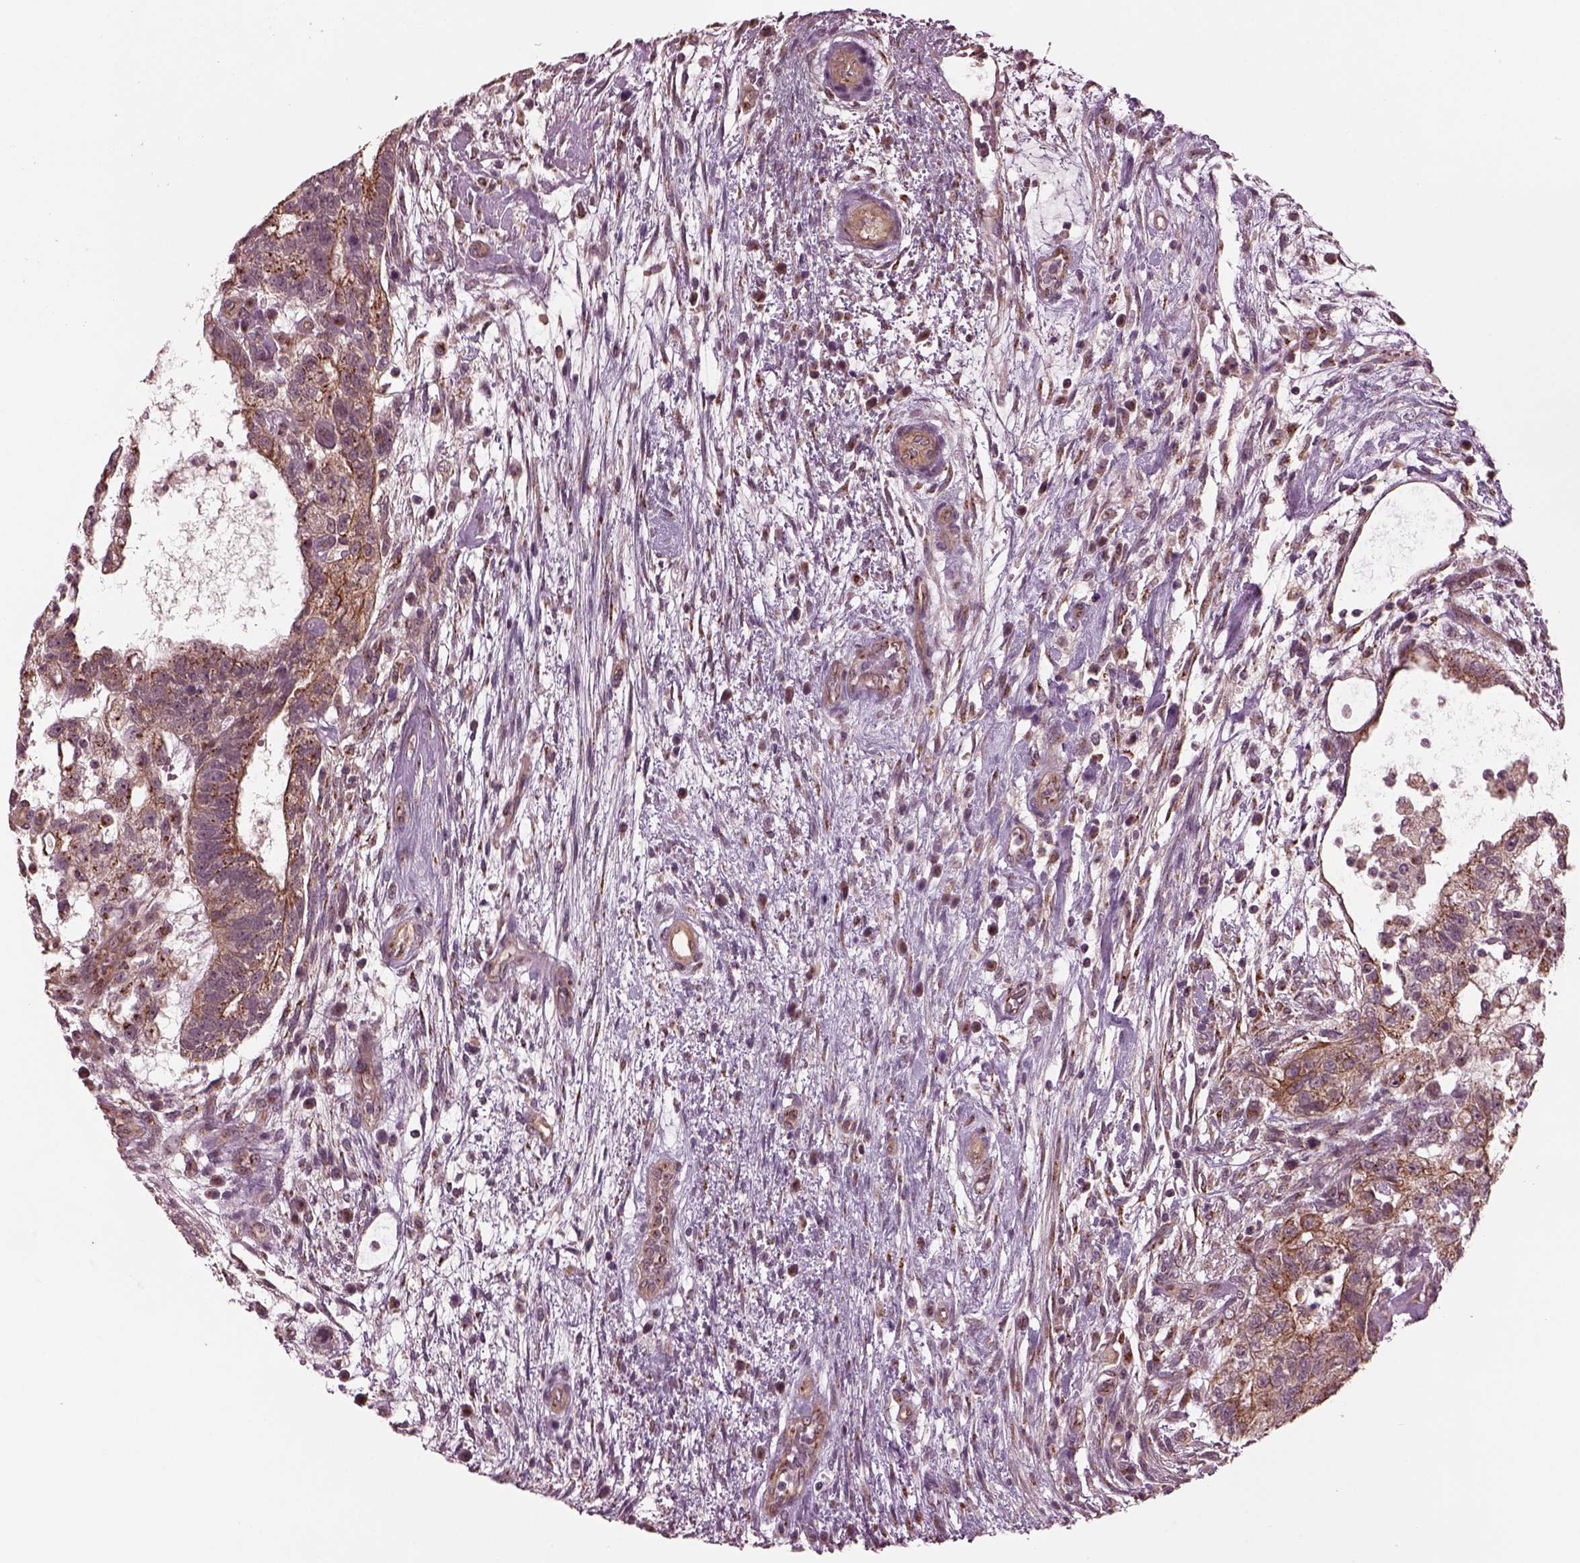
{"staining": {"intensity": "moderate", "quantity": "25%-75%", "location": "cytoplasmic/membranous"}, "tissue": "testis cancer", "cell_type": "Tumor cells", "image_type": "cancer", "snomed": [{"axis": "morphology", "description": "Normal tissue, NOS"}, {"axis": "morphology", "description": "Carcinoma, Embryonal, NOS"}, {"axis": "topography", "description": "Testis"}, {"axis": "topography", "description": "Epididymis"}], "caption": "Human testis embryonal carcinoma stained with a brown dye displays moderate cytoplasmic/membranous positive expression in about 25%-75% of tumor cells.", "gene": "RUFY3", "patient": {"sex": "male", "age": 32}}